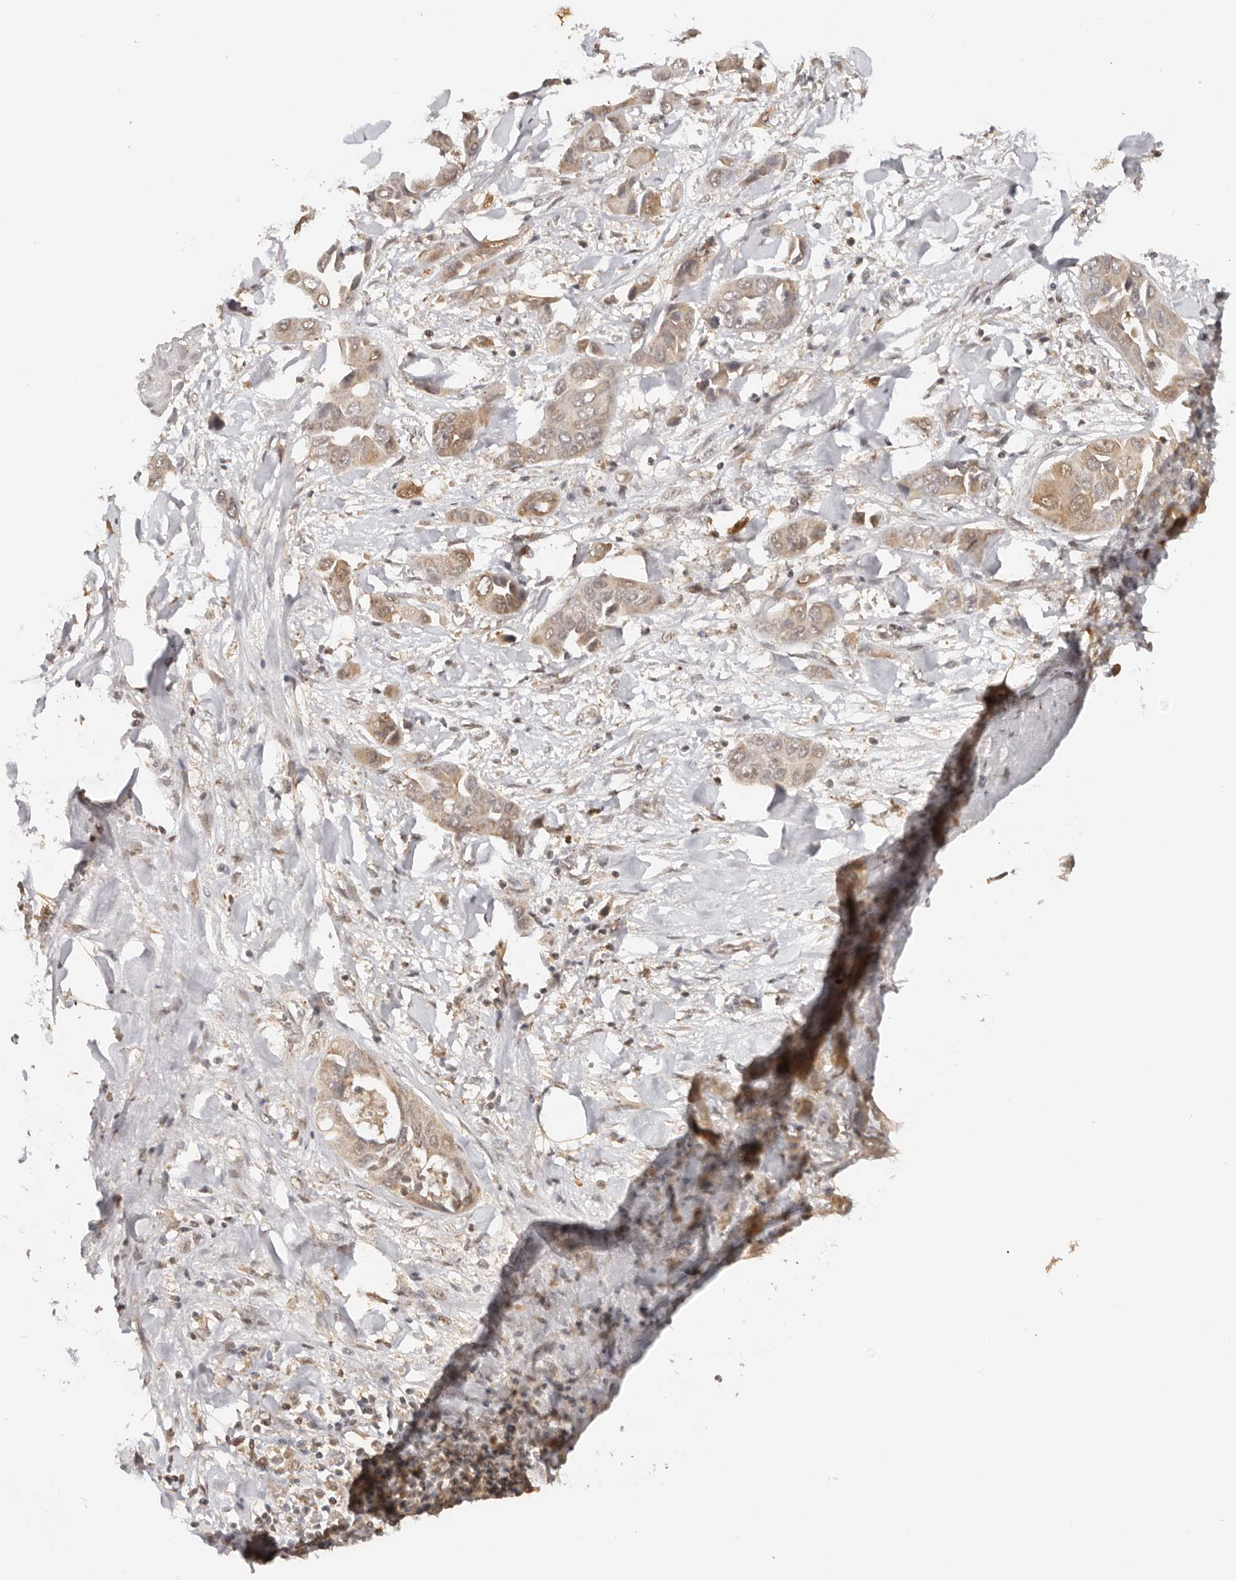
{"staining": {"intensity": "weak", "quantity": ">75%", "location": "cytoplasmic/membranous"}, "tissue": "liver cancer", "cell_type": "Tumor cells", "image_type": "cancer", "snomed": [{"axis": "morphology", "description": "Cholangiocarcinoma"}, {"axis": "topography", "description": "Liver"}], "caption": "The histopathology image reveals staining of cholangiocarcinoma (liver), revealing weak cytoplasmic/membranous protein staining (brown color) within tumor cells.", "gene": "SEC14L1", "patient": {"sex": "female", "age": 52}}